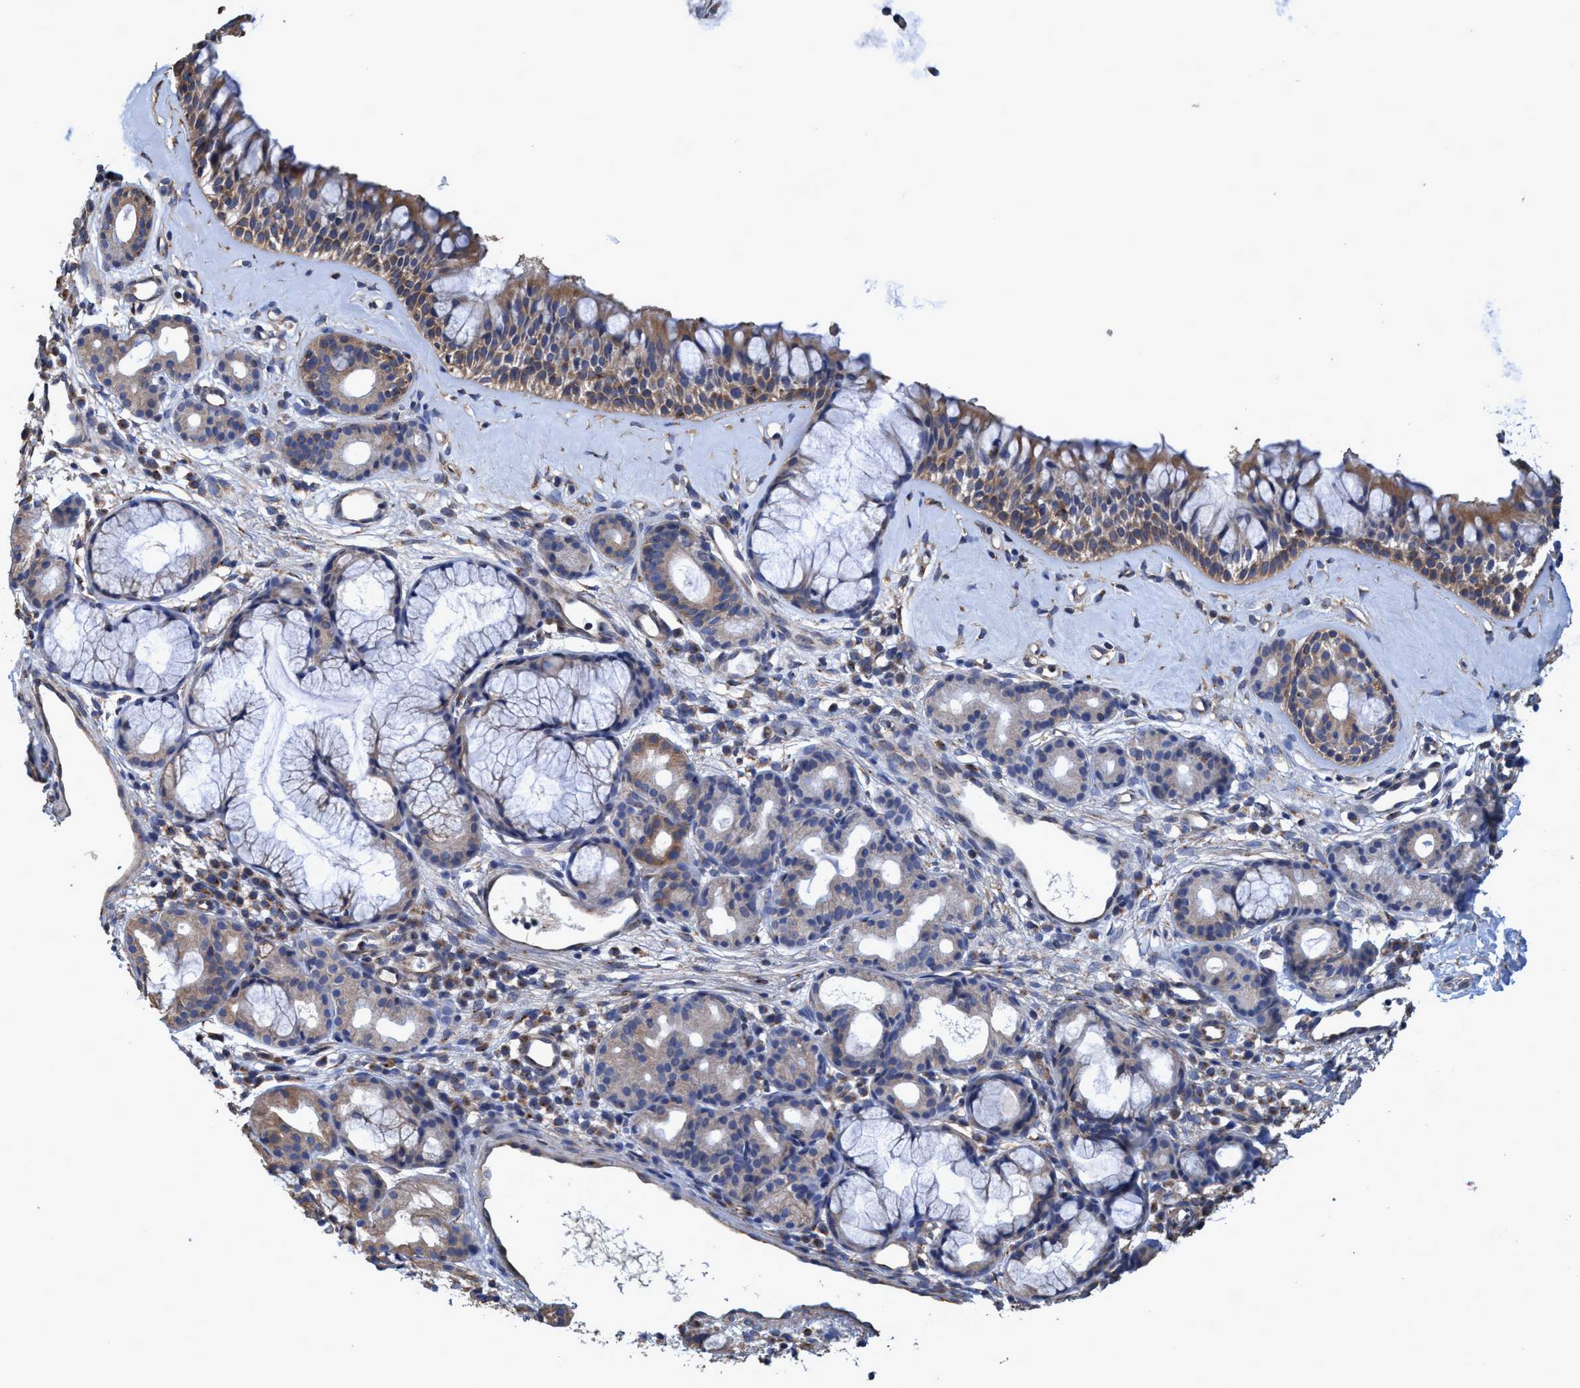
{"staining": {"intensity": "moderate", "quantity": ">75%", "location": "cytoplasmic/membranous"}, "tissue": "nasopharynx", "cell_type": "Respiratory epithelial cells", "image_type": "normal", "snomed": [{"axis": "morphology", "description": "Normal tissue, NOS"}, {"axis": "topography", "description": "Nasopharynx"}], "caption": "Moderate cytoplasmic/membranous expression for a protein is identified in approximately >75% of respiratory epithelial cells of benign nasopharynx using immunohistochemistry.", "gene": "BICD2", "patient": {"sex": "female", "age": 42}}